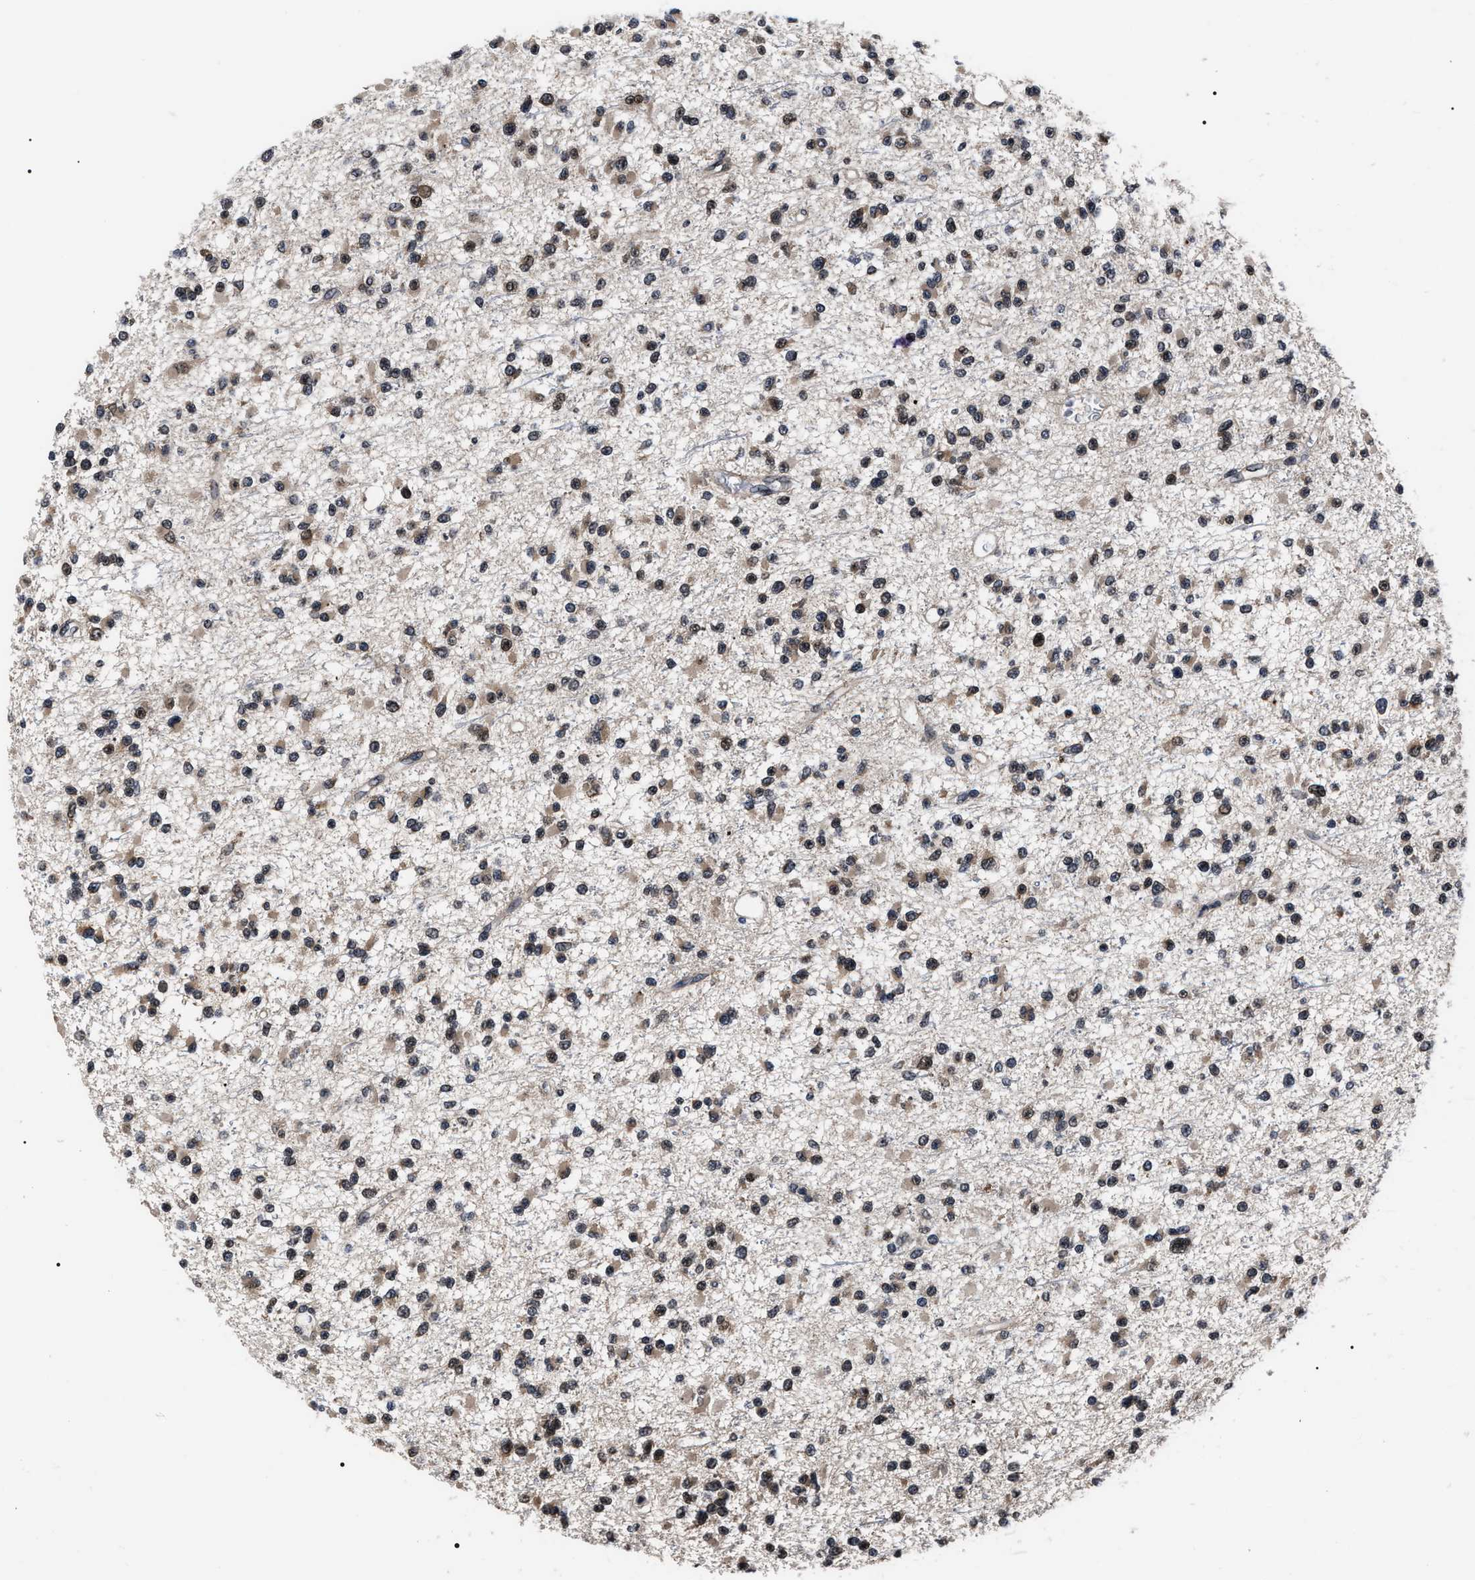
{"staining": {"intensity": "weak", "quantity": ">75%", "location": "cytoplasmic/membranous,nuclear"}, "tissue": "glioma", "cell_type": "Tumor cells", "image_type": "cancer", "snomed": [{"axis": "morphology", "description": "Glioma, malignant, Low grade"}, {"axis": "topography", "description": "Brain"}], "caption": "Brown immunohistochemical staining in low-grade glioma (malignant) reveals weak cytoplasmic/membranous and nuclear staining in approximately >75% of tumor cells.", "gene": "CSNK2A1", "patient": {"sex": "female", "age": 22}}